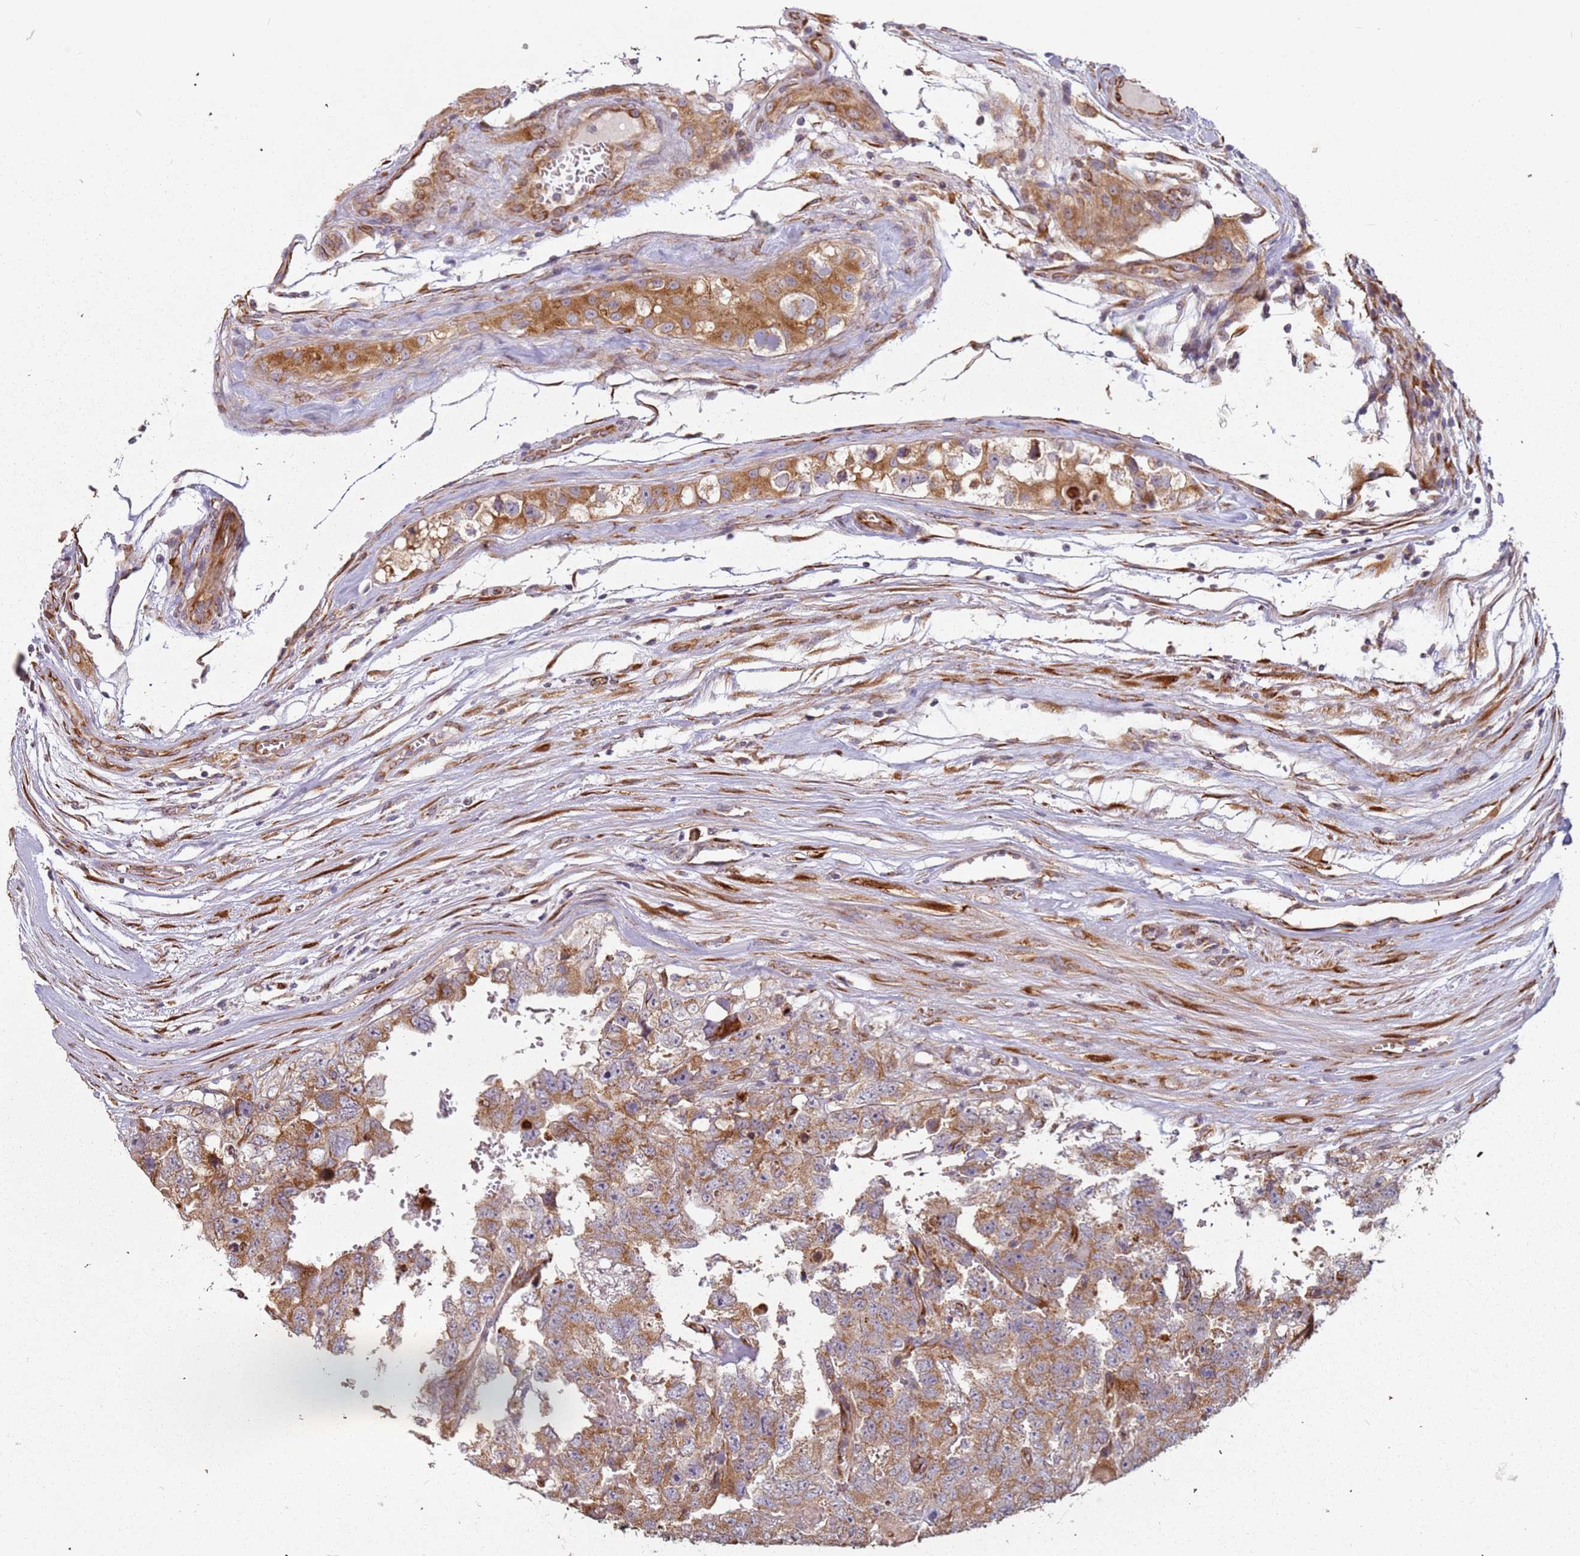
{"staining": {"intensity": "moderate", "quantity": ">75%", "location": "cytoplasmic/membranous"}, "tissue": "testis cancer", "cell_type": "Tumor cells", "image_type": "cancer", "snomed": [{"axis": "morphology", "description": "Carcinoma, Embryonal, NOS"}, {"axis": "topography", "description": "Testis"}], "caption": "A brown stain labels moderate cytoplasmic/membranous positivity of a protein in human testis cancer (embryonal carcinoma) tumor cells.", "gene": "ARFRP1", "patient": {"sex": "male", "age": 45}}